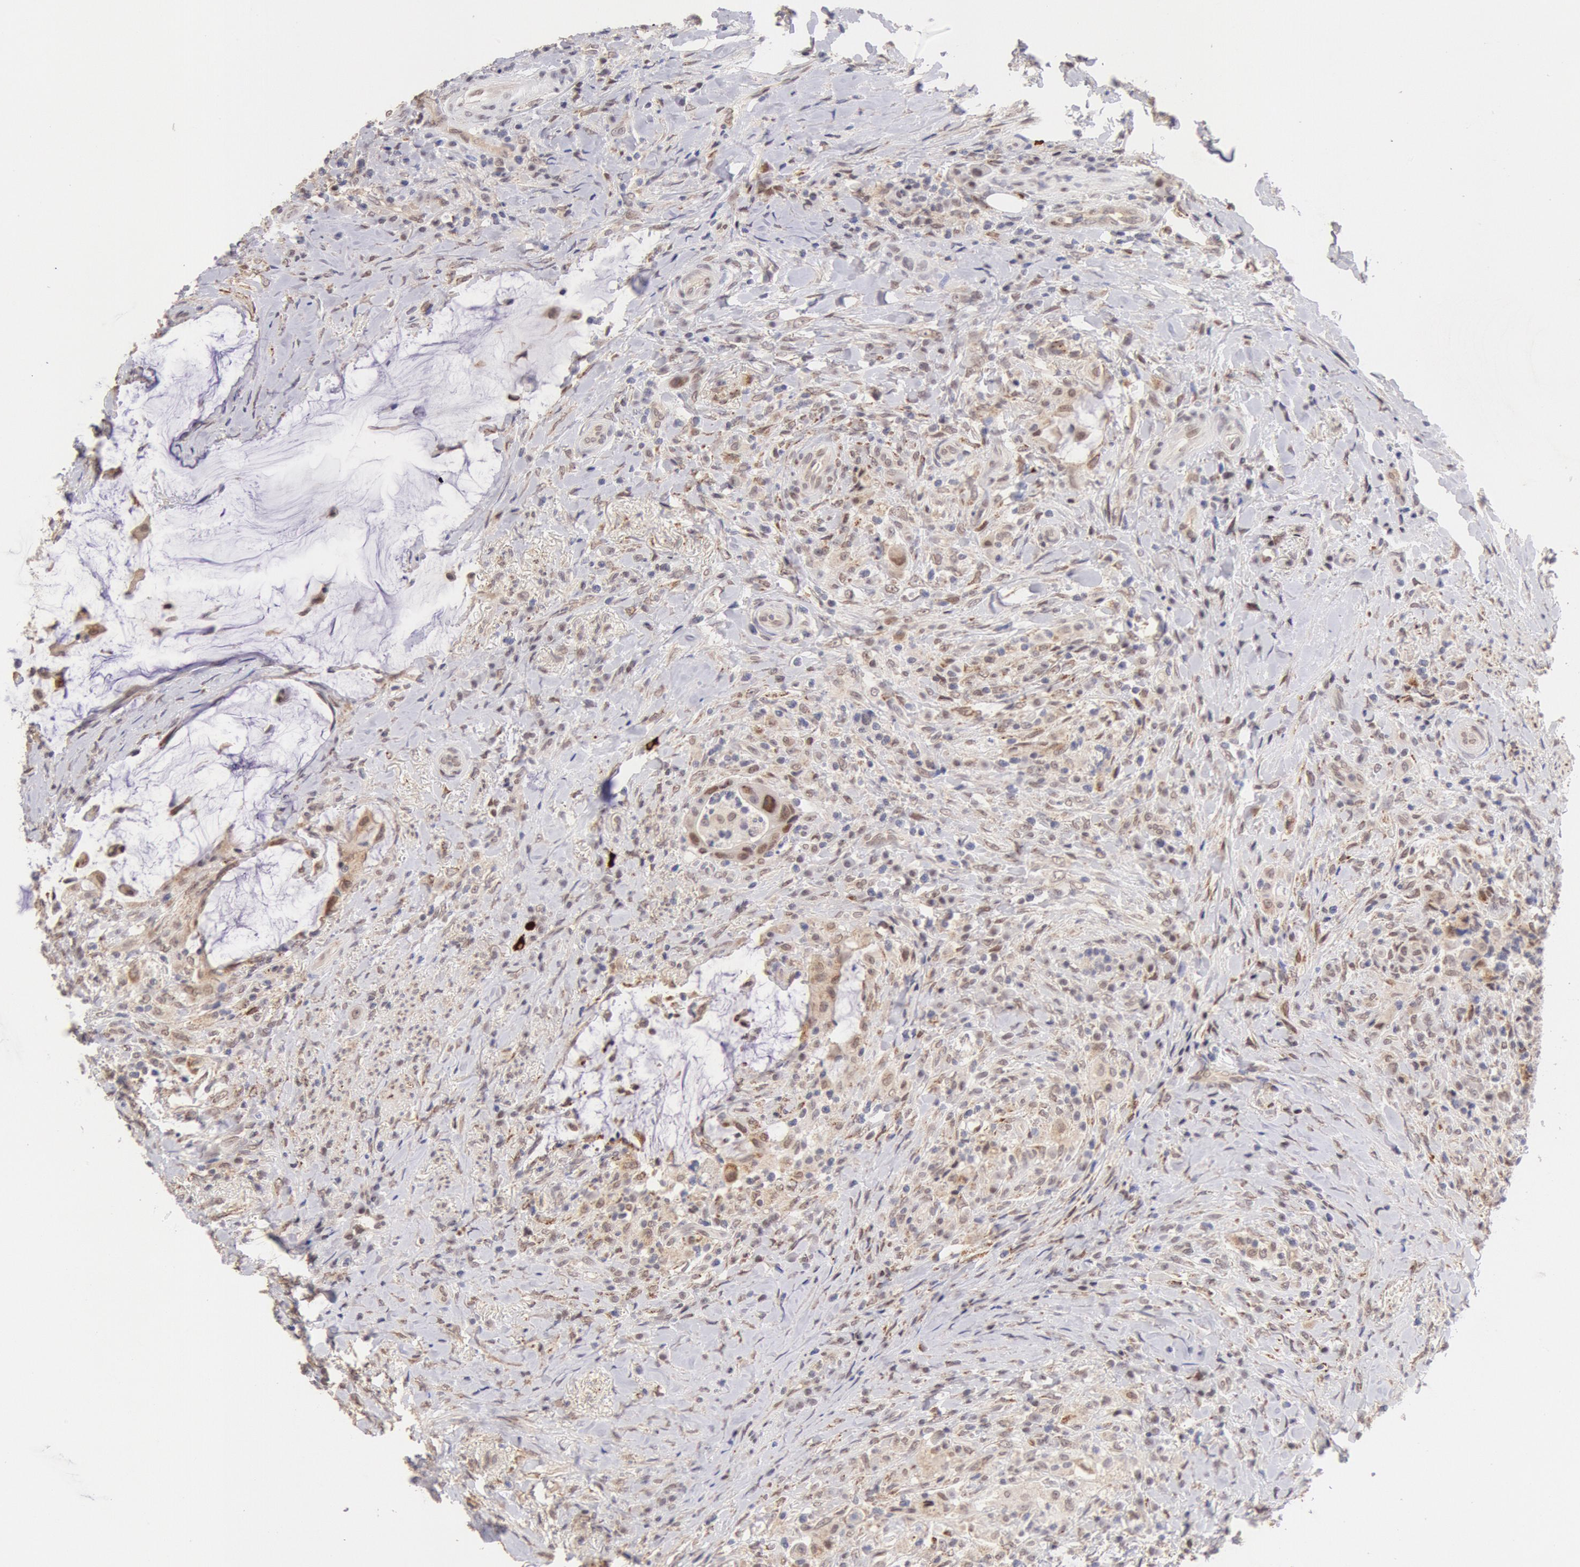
{"staining": {"intensity": "moderate", "quantity": "25%-75%", "location": "nuclear"}, "tissue": "colorectal cancer", "cell_type": "Tumor cells", "image_type": "cancer", "snomed": [{"axis": "morphology", "description": "Adenocarcinoma, NOS"}, {"axis": "topography", "description": "Rectum"}], "caption": "Colorectal adenocarcinoma stained with DAB immunohistochemistry displays medium levels of moderate nuclear positivity in approximately 25%-75% of tumor cells.", "gene": "CDKN2B", "patient": {"sex": "female", "age": 71}}